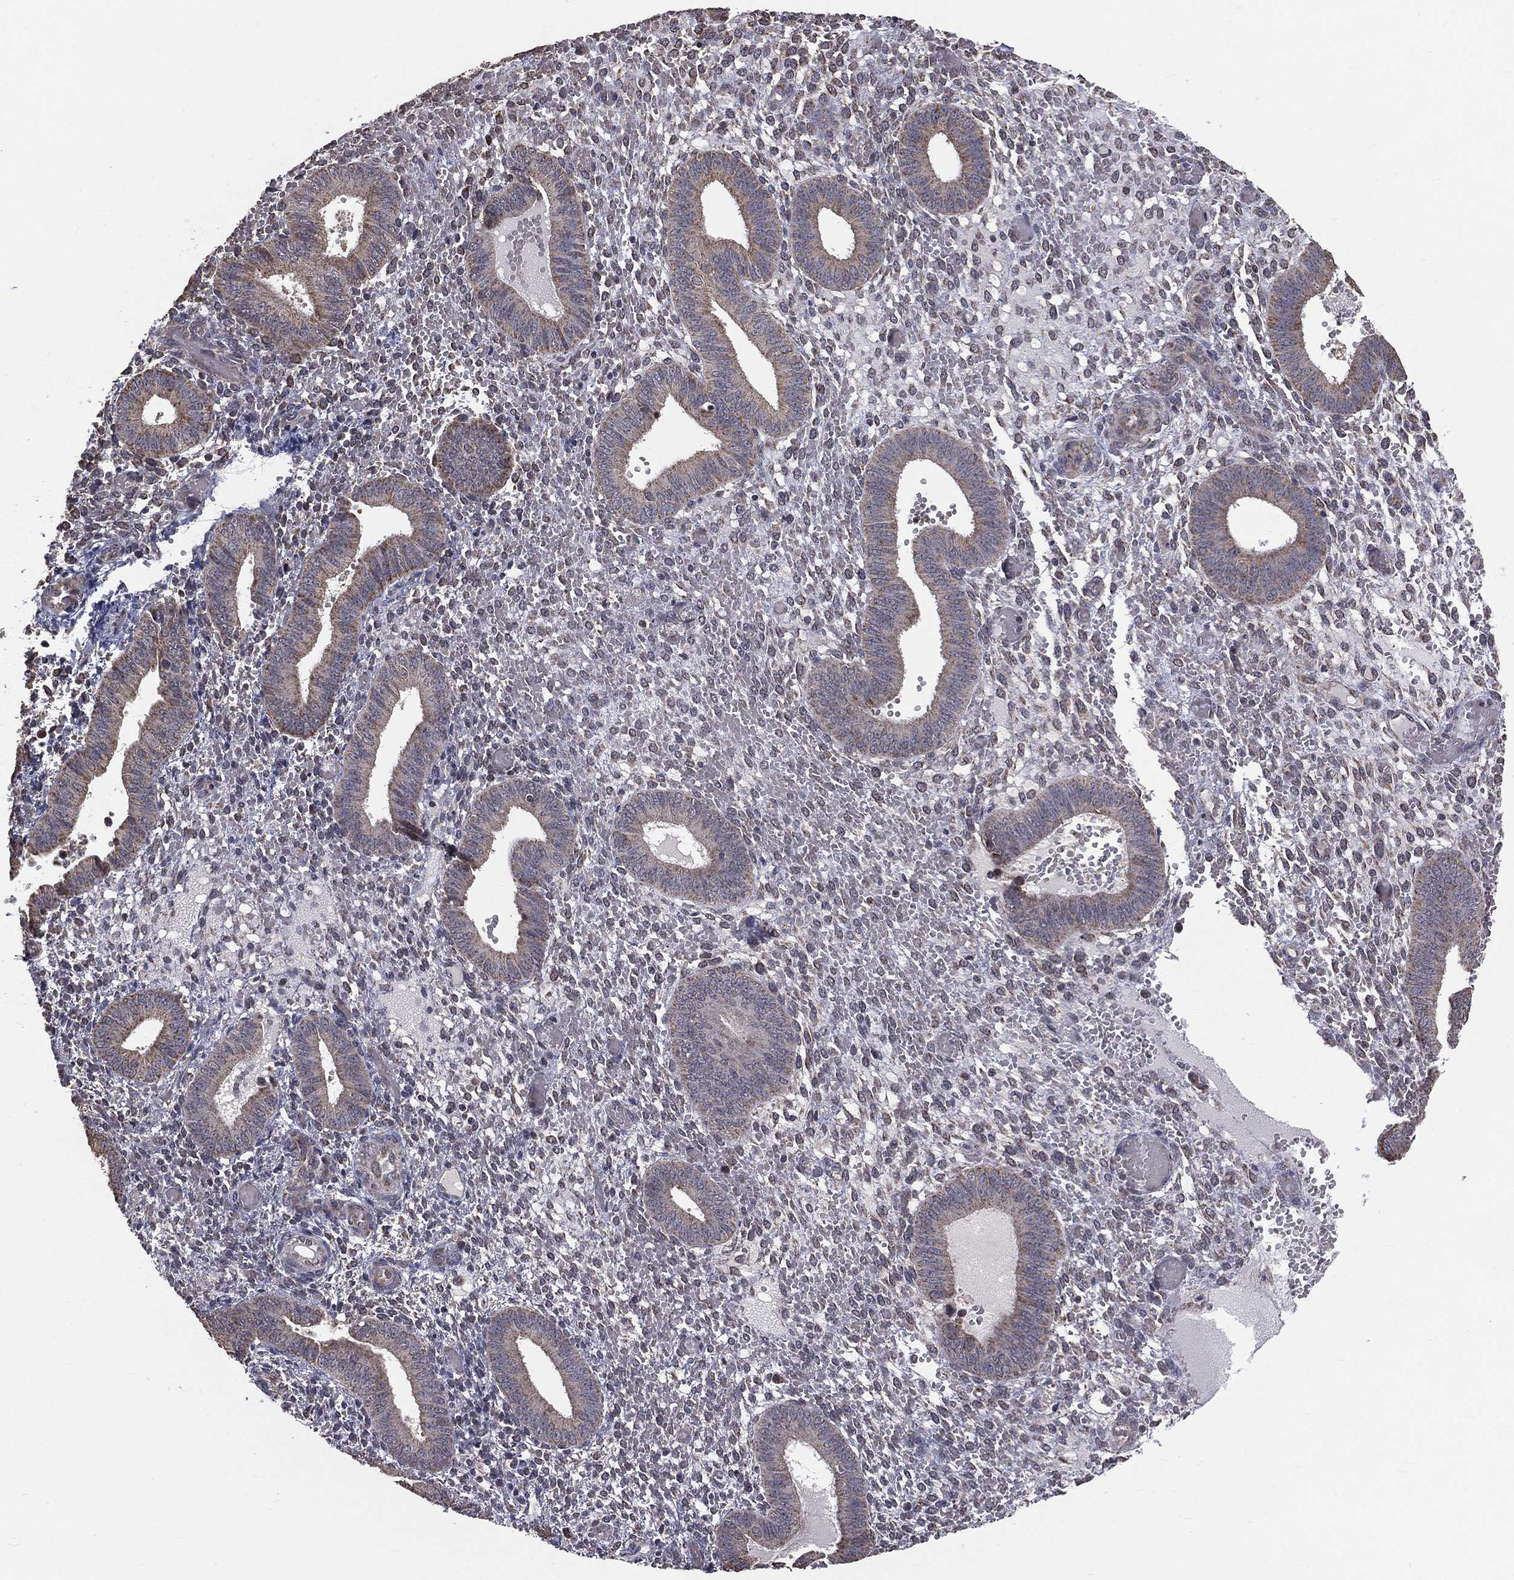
{"staining": {"intensity": "negative", "quantity": "none", "location": "none"}, "tissue": "endometrium", "cell_type": "Cells in endometrial stroma", "image_type": "normal", "snomed": [{"axis": "morphology", "description": "Normal tissue, NOS"}, {"axis": "topography", "description": "Endometrium"}], "caption": "Protein analysis of benign endometrium reveals no significant expression in cells in endometrial stroma. The staining is performed using DAB brown chromogen with nuclei counter-stained in using hematoxylin.", "gene": "MRPL46", "patient": {"sex": "female", "age": 42}}